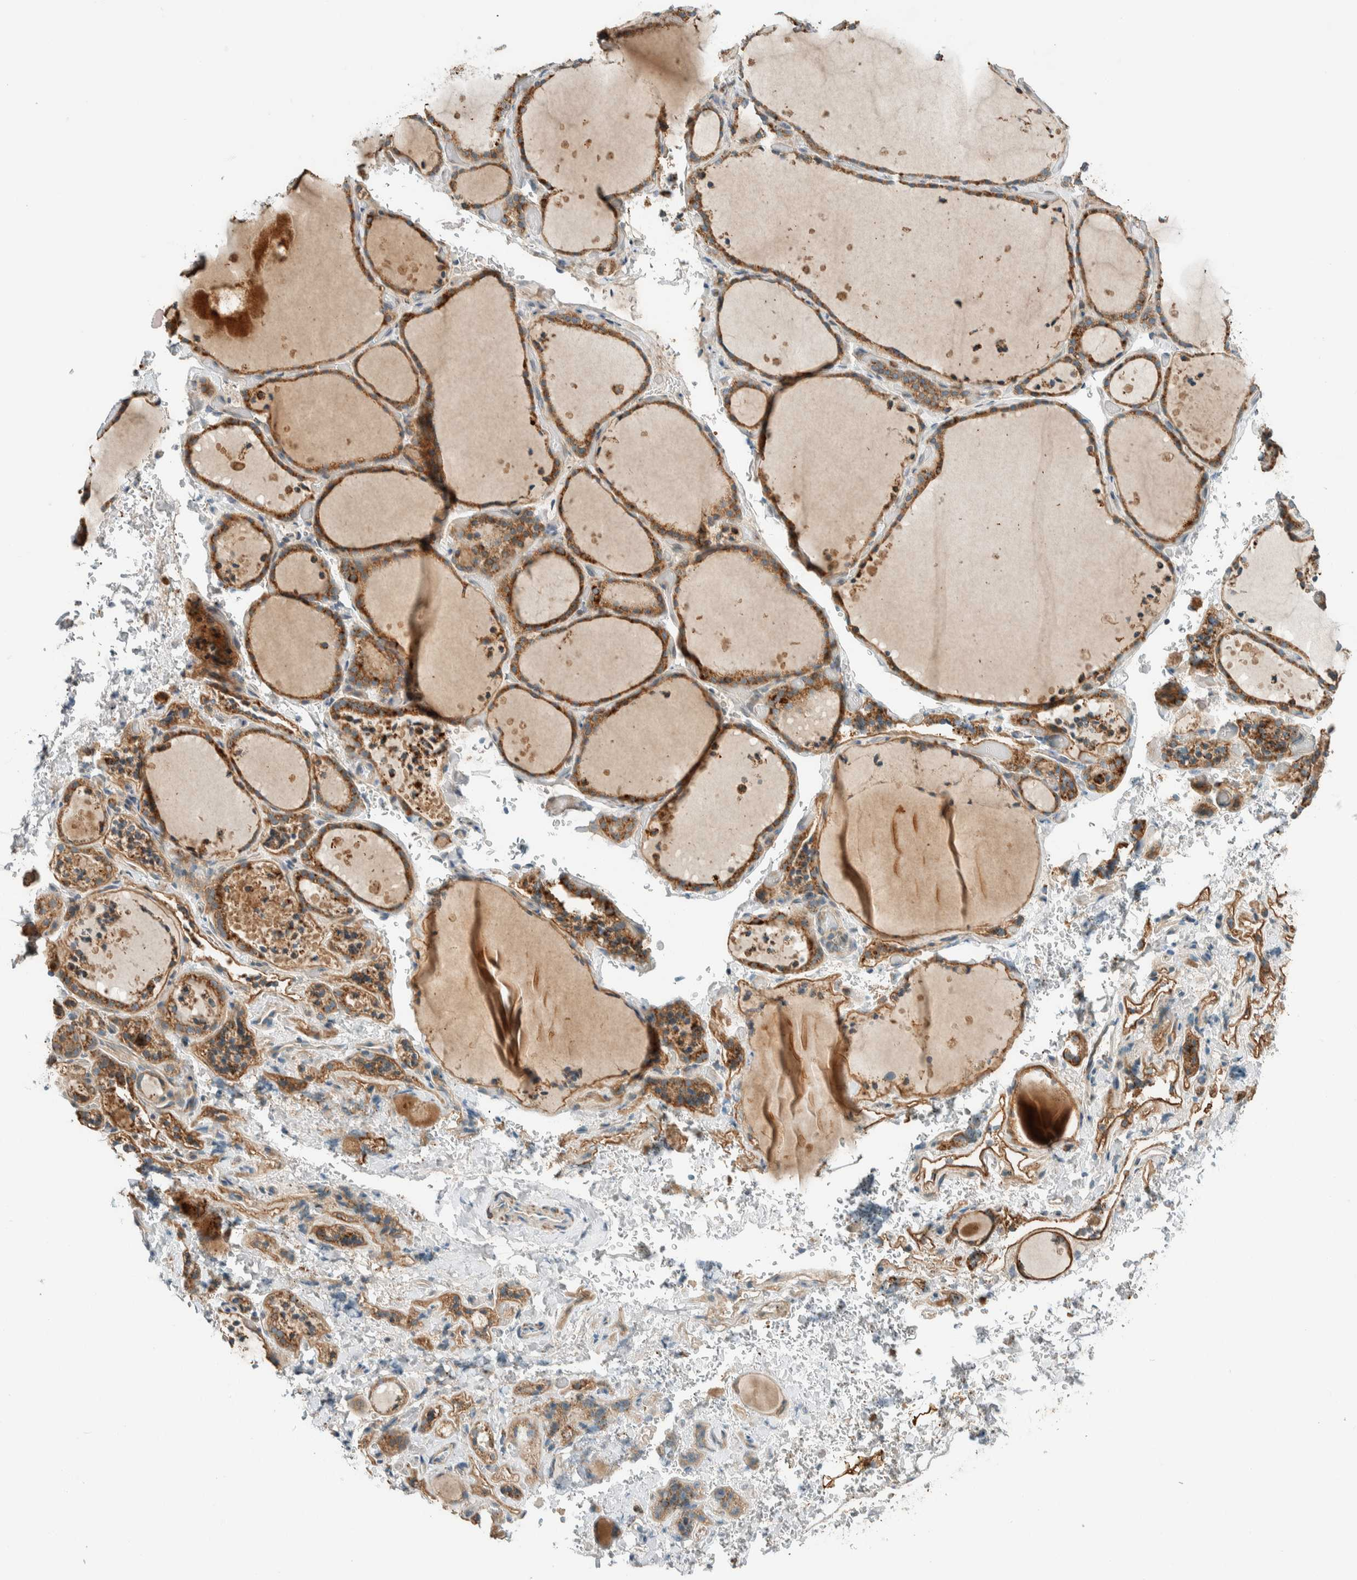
{"staining": {"intensity": "moderate", "quantity": ">75%", "location": "cytoplasmic/membranous"}, "tissue": "thyroid gland", "cell_type": "Glandular cells", "image_type": "normal", "snomed": [{"axis": "morphology", "description": "Normal tissue, NOS"}, {"axis": "topography", "description": "Thyroid gland"}], "caption": "Protein positivity by immunohistochemistry demonstrates moderate cytoplasmic/membranous positivity in approximately >75% of glandular cells in benign thyroid gland.", "gene": "SPAG5", "patient": {"sex": "female", "age": 44}}